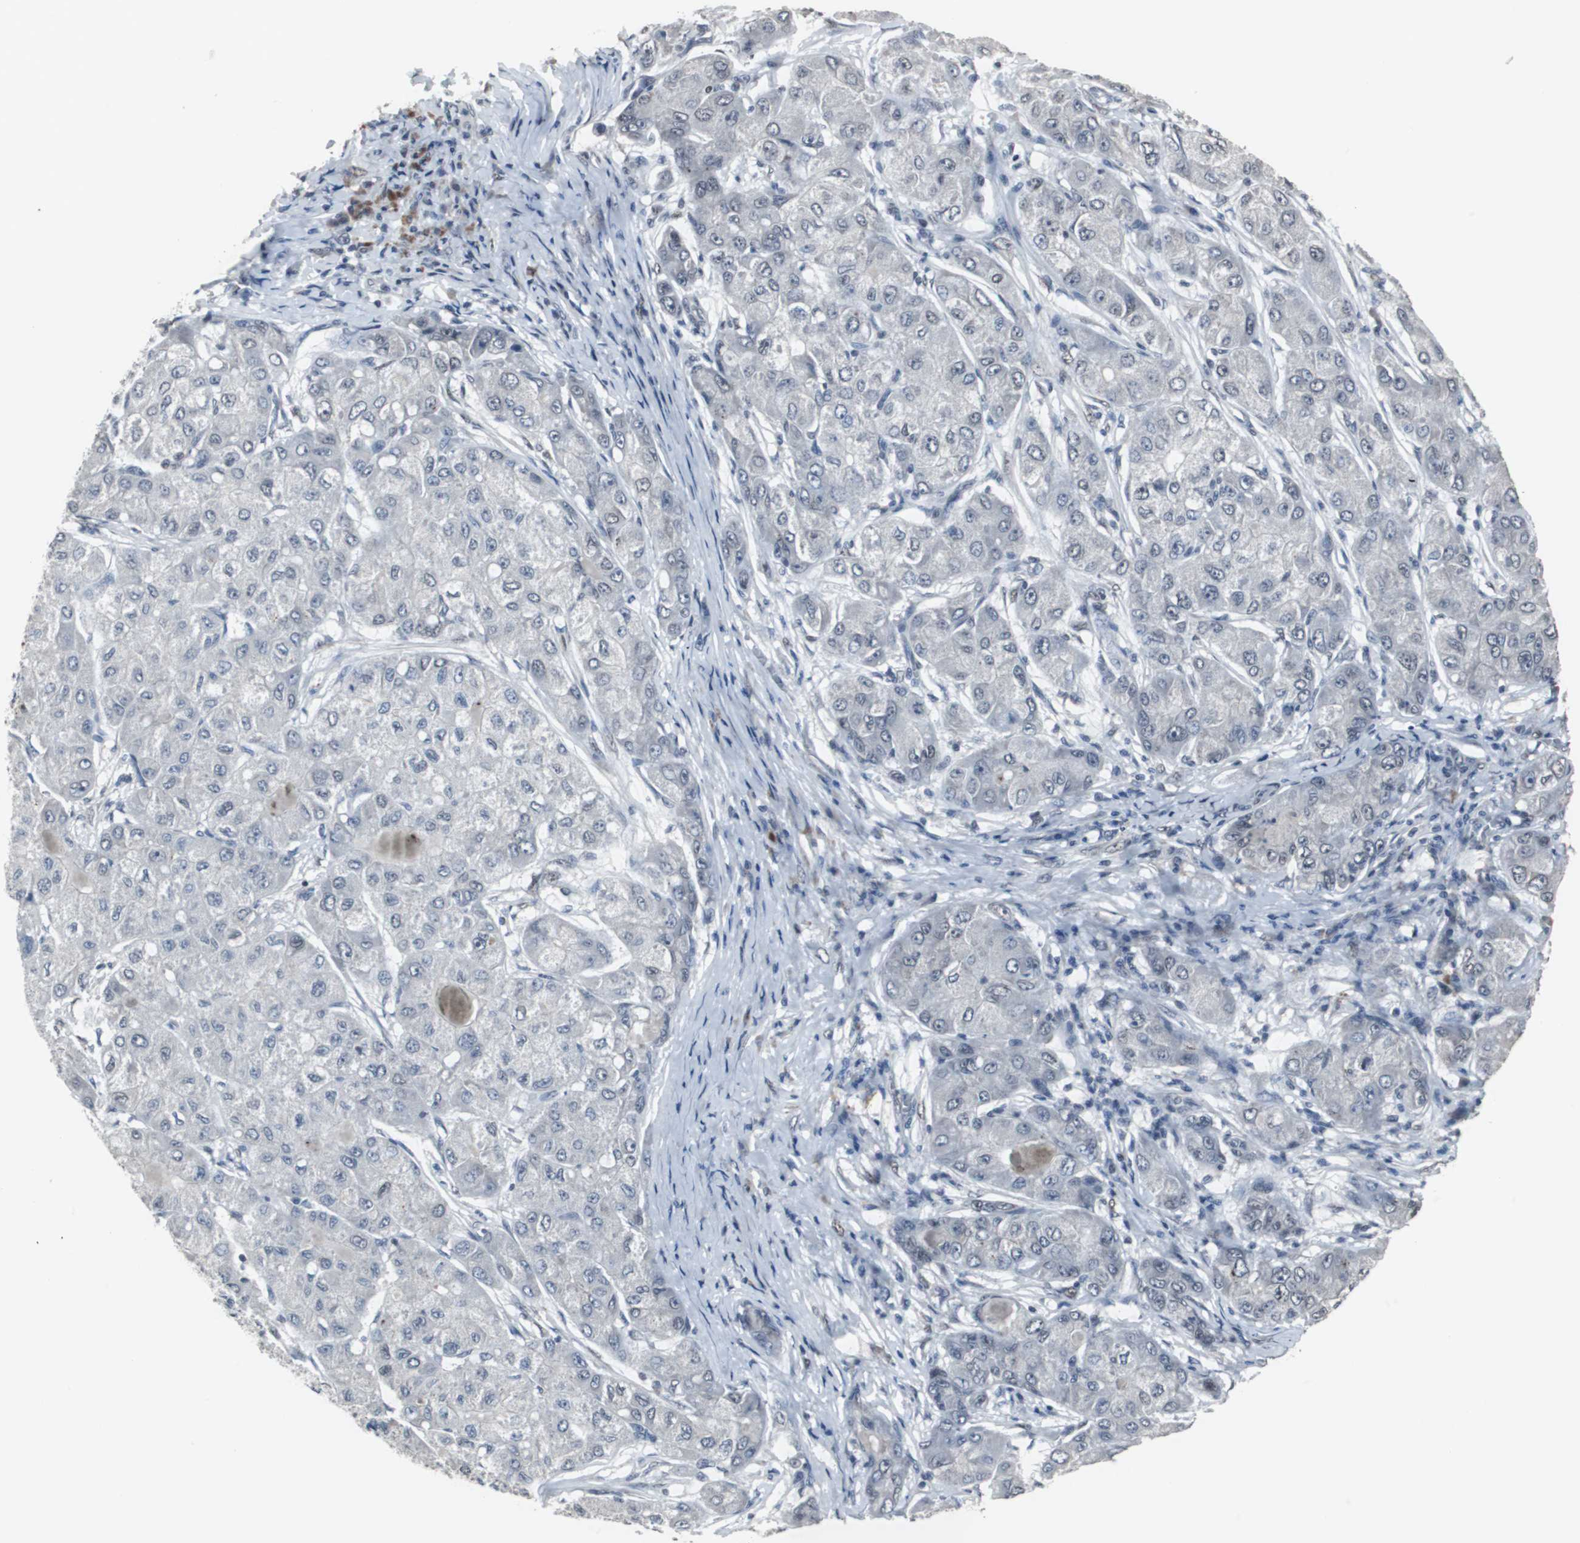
{"staining": {"intensity": "negative", "quantity": "none", "location": "none"}, "tissue": "liver cancer", "cell_type": "Tumor cells", "image_type": "cancer", "snomed": [{"axis": "morphology", "description": "Carcinoma, Hepatocellular, NOS"}, {"axis": "topography", "description": "Liver"}], "caption": "An image of liver cancer (hepatocellular carcinoma) stained for a protein shows no brown staining in tumor cells.", "gene": "FOXP4", "patient": {"sex": "male", "age": 80}}